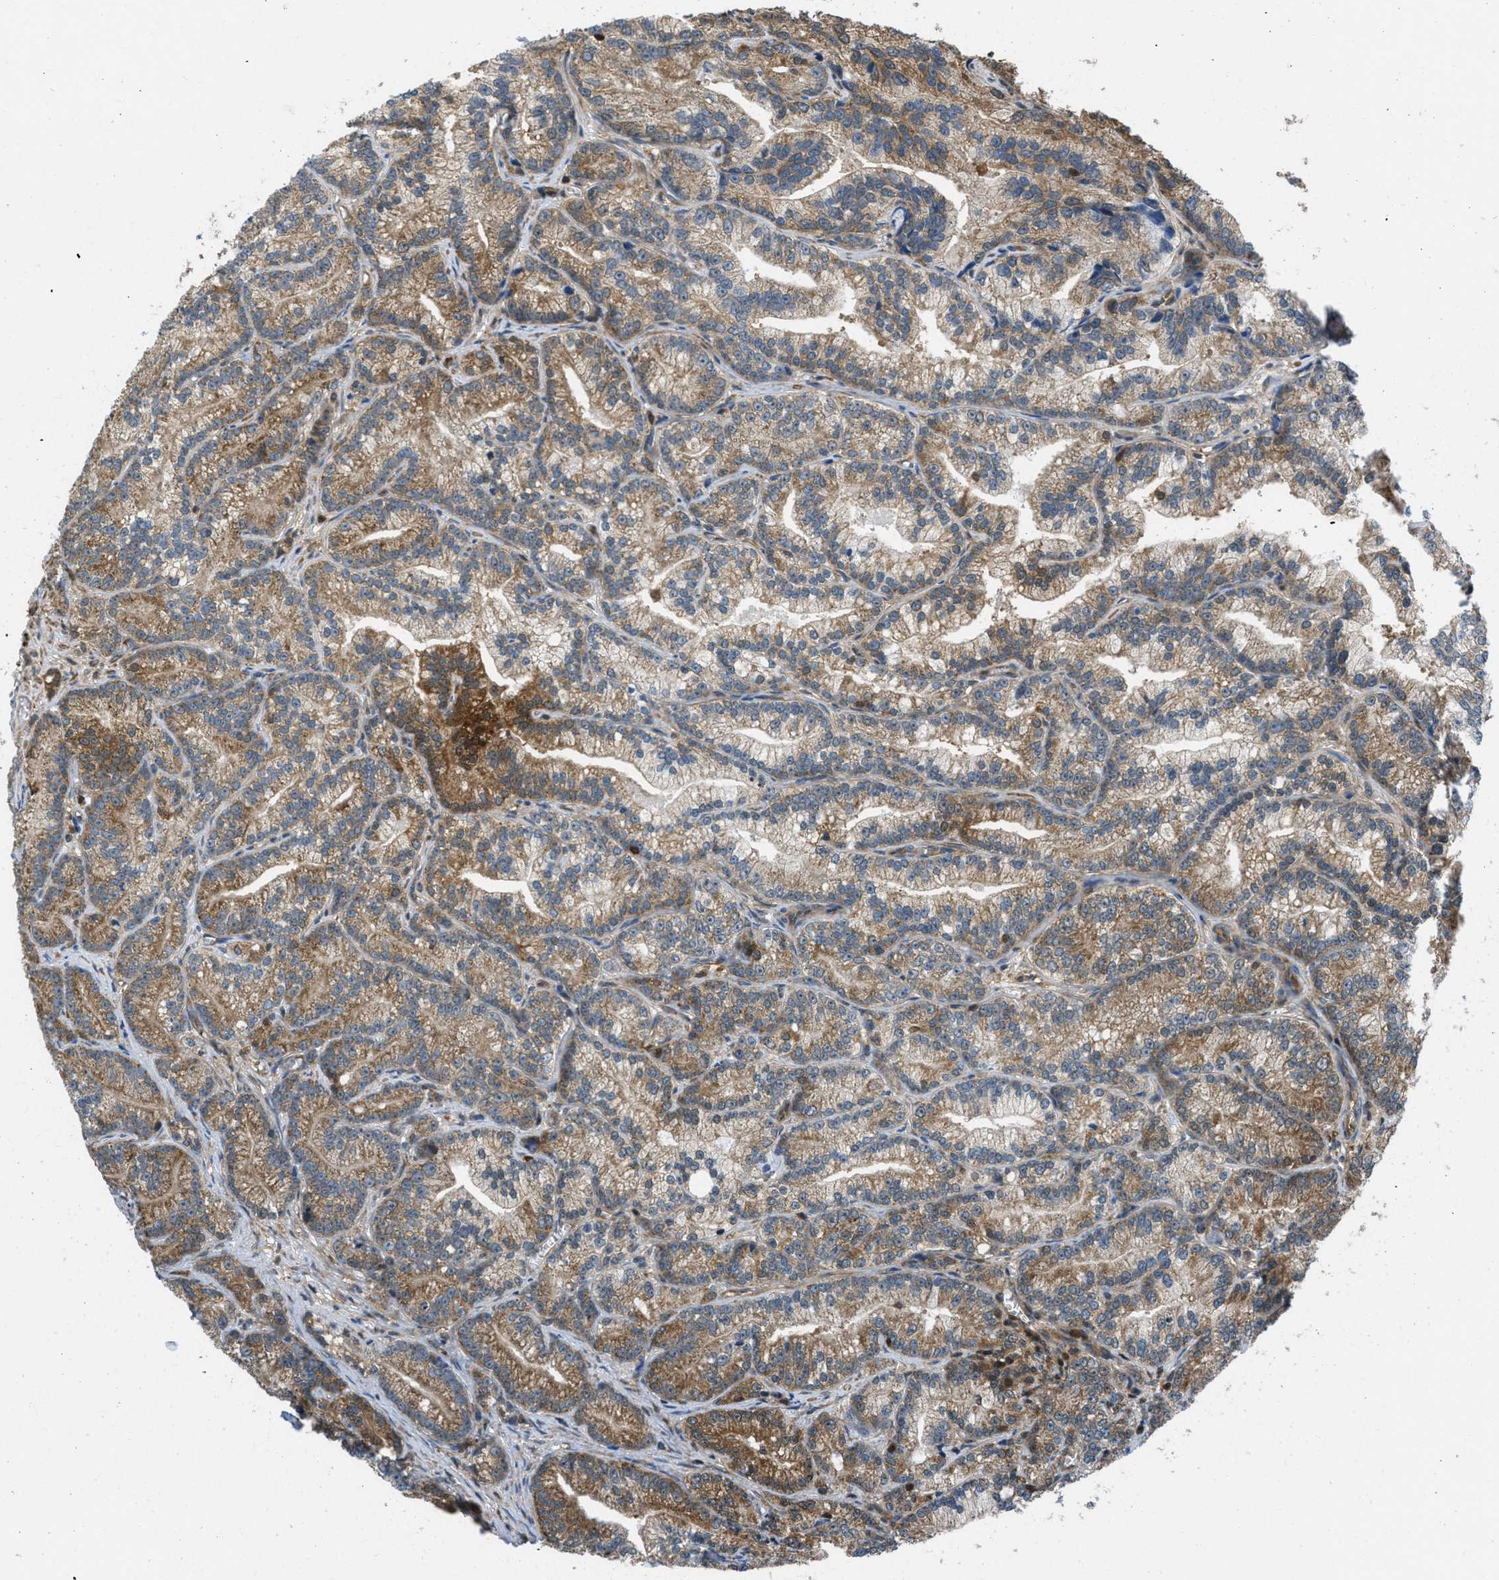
{"staining": {"intensity": "moderate", "quantity": ">75%", "location": "cytoplasmic/membranous"}, "tissue": "prostate cancer", "cell_type": "Tumor cells", "image_type": "cancer", "snomed": [{"axis": "morphology", "description": "Adenocarcinoma, Low grade"}, {"axis": "topography", "description": "Prostate"}], "caption": "Immunohistochemical staining of adenocarcinoma (low-grade) (prostate) displays moderate cytoplasmic/membranous protein expression in about >75% of tumor cells.", "gene": "PIP5K1C", "patient": {"sex": "male", "age": 89}}